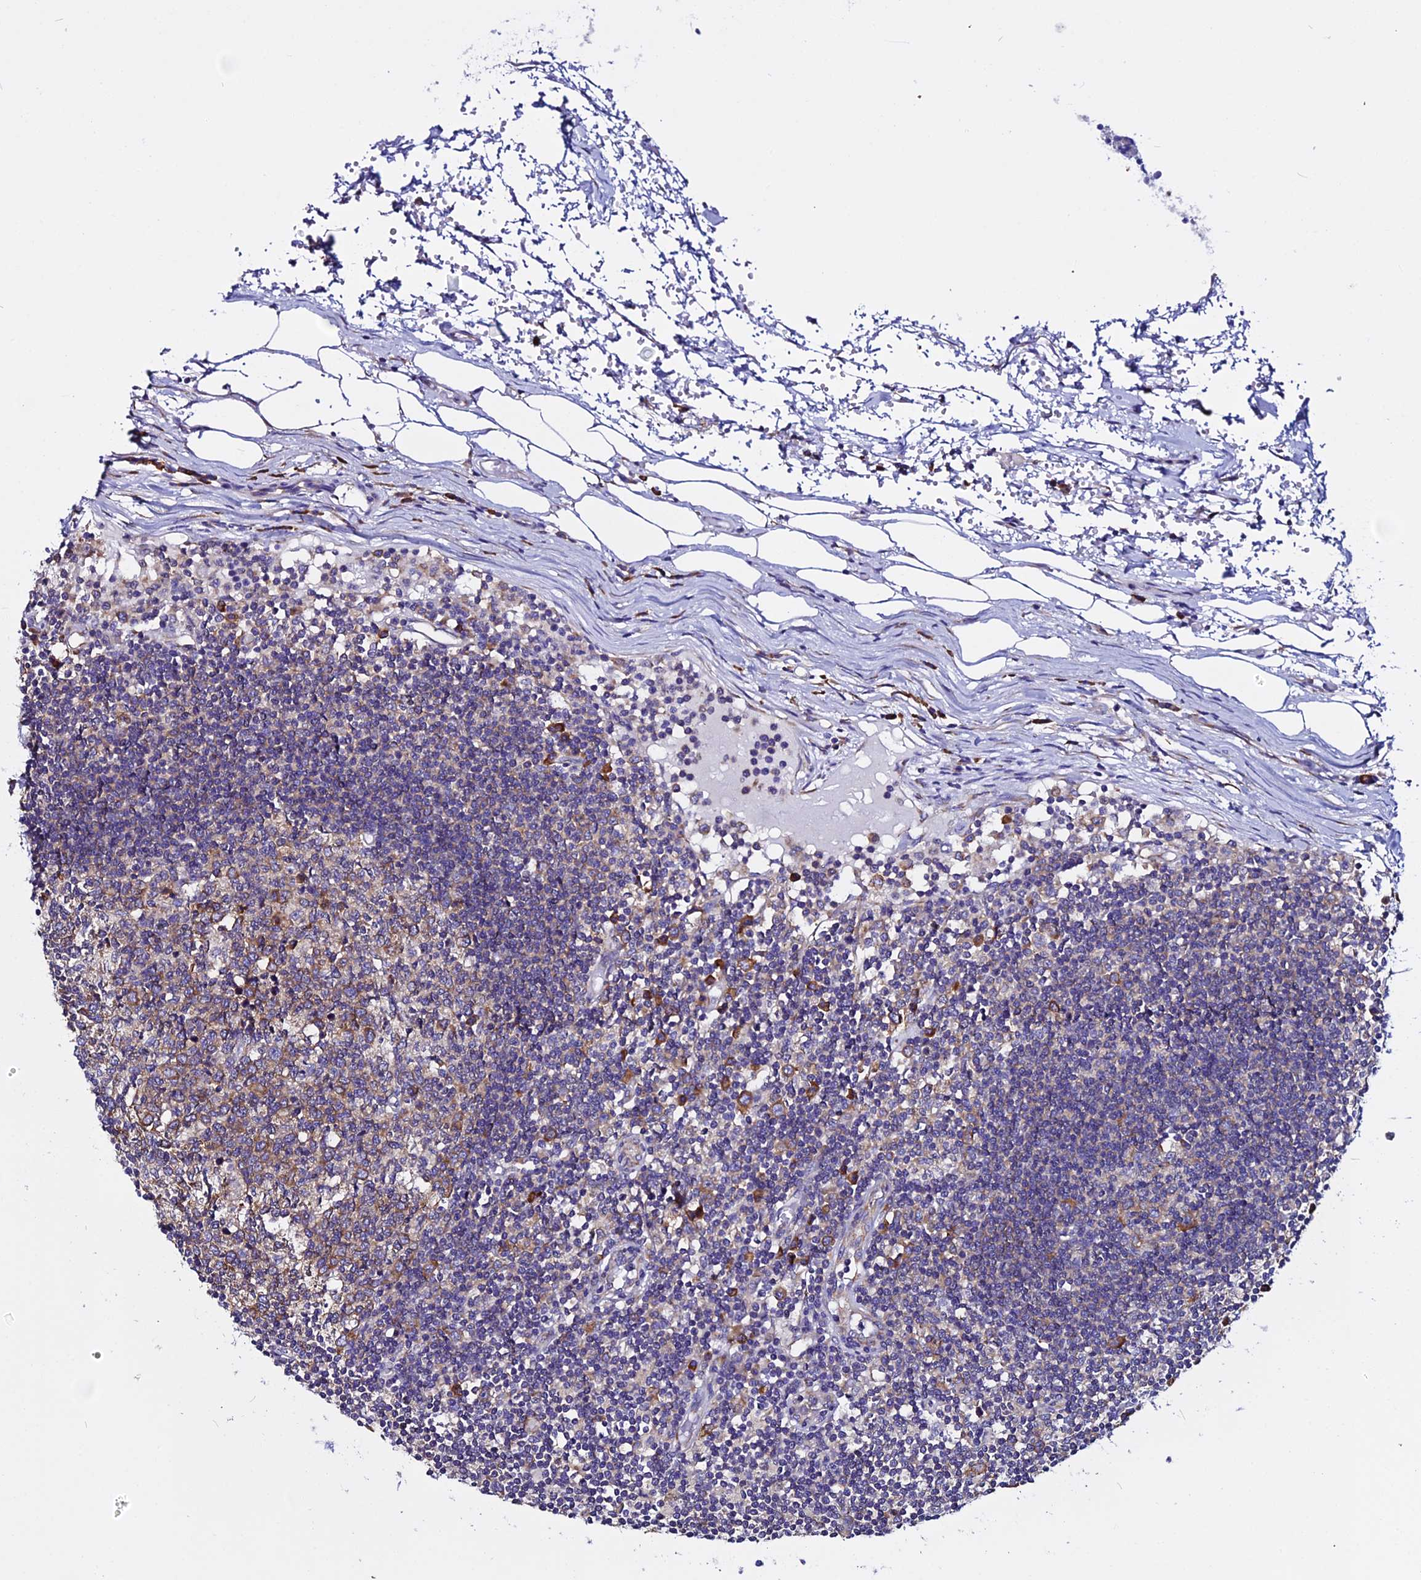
{"staining": {"intensity": "moderate", "quantity": "25%-75%", "location": "cytoplasmic/membranous"}, "tissue": "lymph node", "cell_type": "Germinal center cells", "image_type": "normal", "snomed": [{"axis": "morphology", "description": "Adenocarcinoma, NOS"}, {"axis": "topography", "description": "Lymph node"}], "caption": "A high-resolution photomicrograph shows immunohistochemistry (IHC) staining of normal lymph node, which displays moderate cytoplasmic/membranous expression in approximately 25%-75% of germinal center cells.", "gene": "EEF1G", "patient": {"sex": "female", "age": 62}}